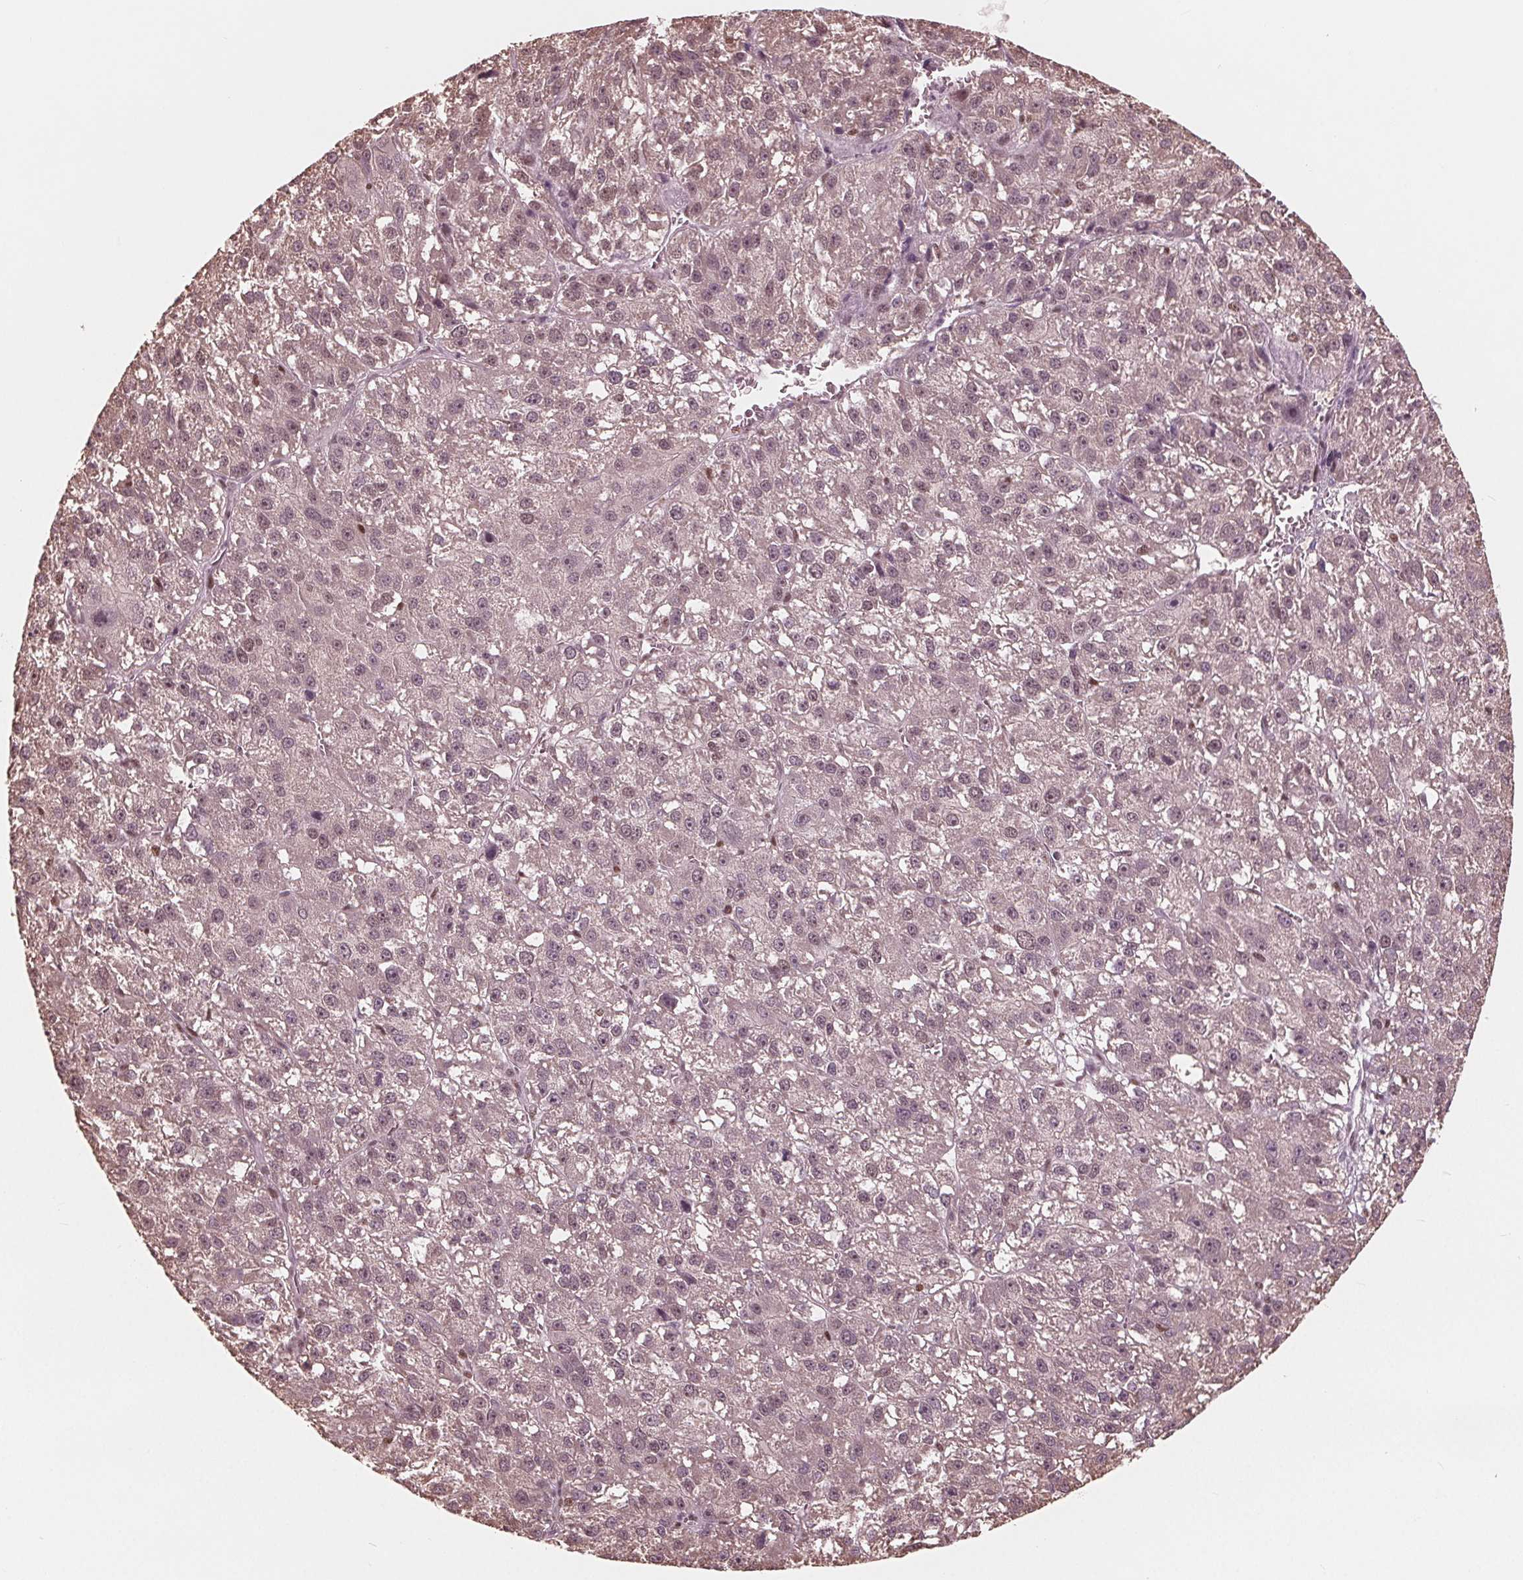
{"staining": {"intensity": "weak", "quantity": "<25%", "location": "nuclear"}, "tissue": "liver cancer", "cell_type": "Tumor cells", "image_type": "cancer", "snomed": [{"axis": "morphology", "description": "Carcinoma, Hepatocellular, NOS"}, {"axis": "topography", "description": "Liver"}], "caption": "IHC of liver cancer (hepatocellular carcinoma) shows no staining in tumor cells.", "gene": "HIRIP3", "patient": {"sex": "female", "age": 70}}